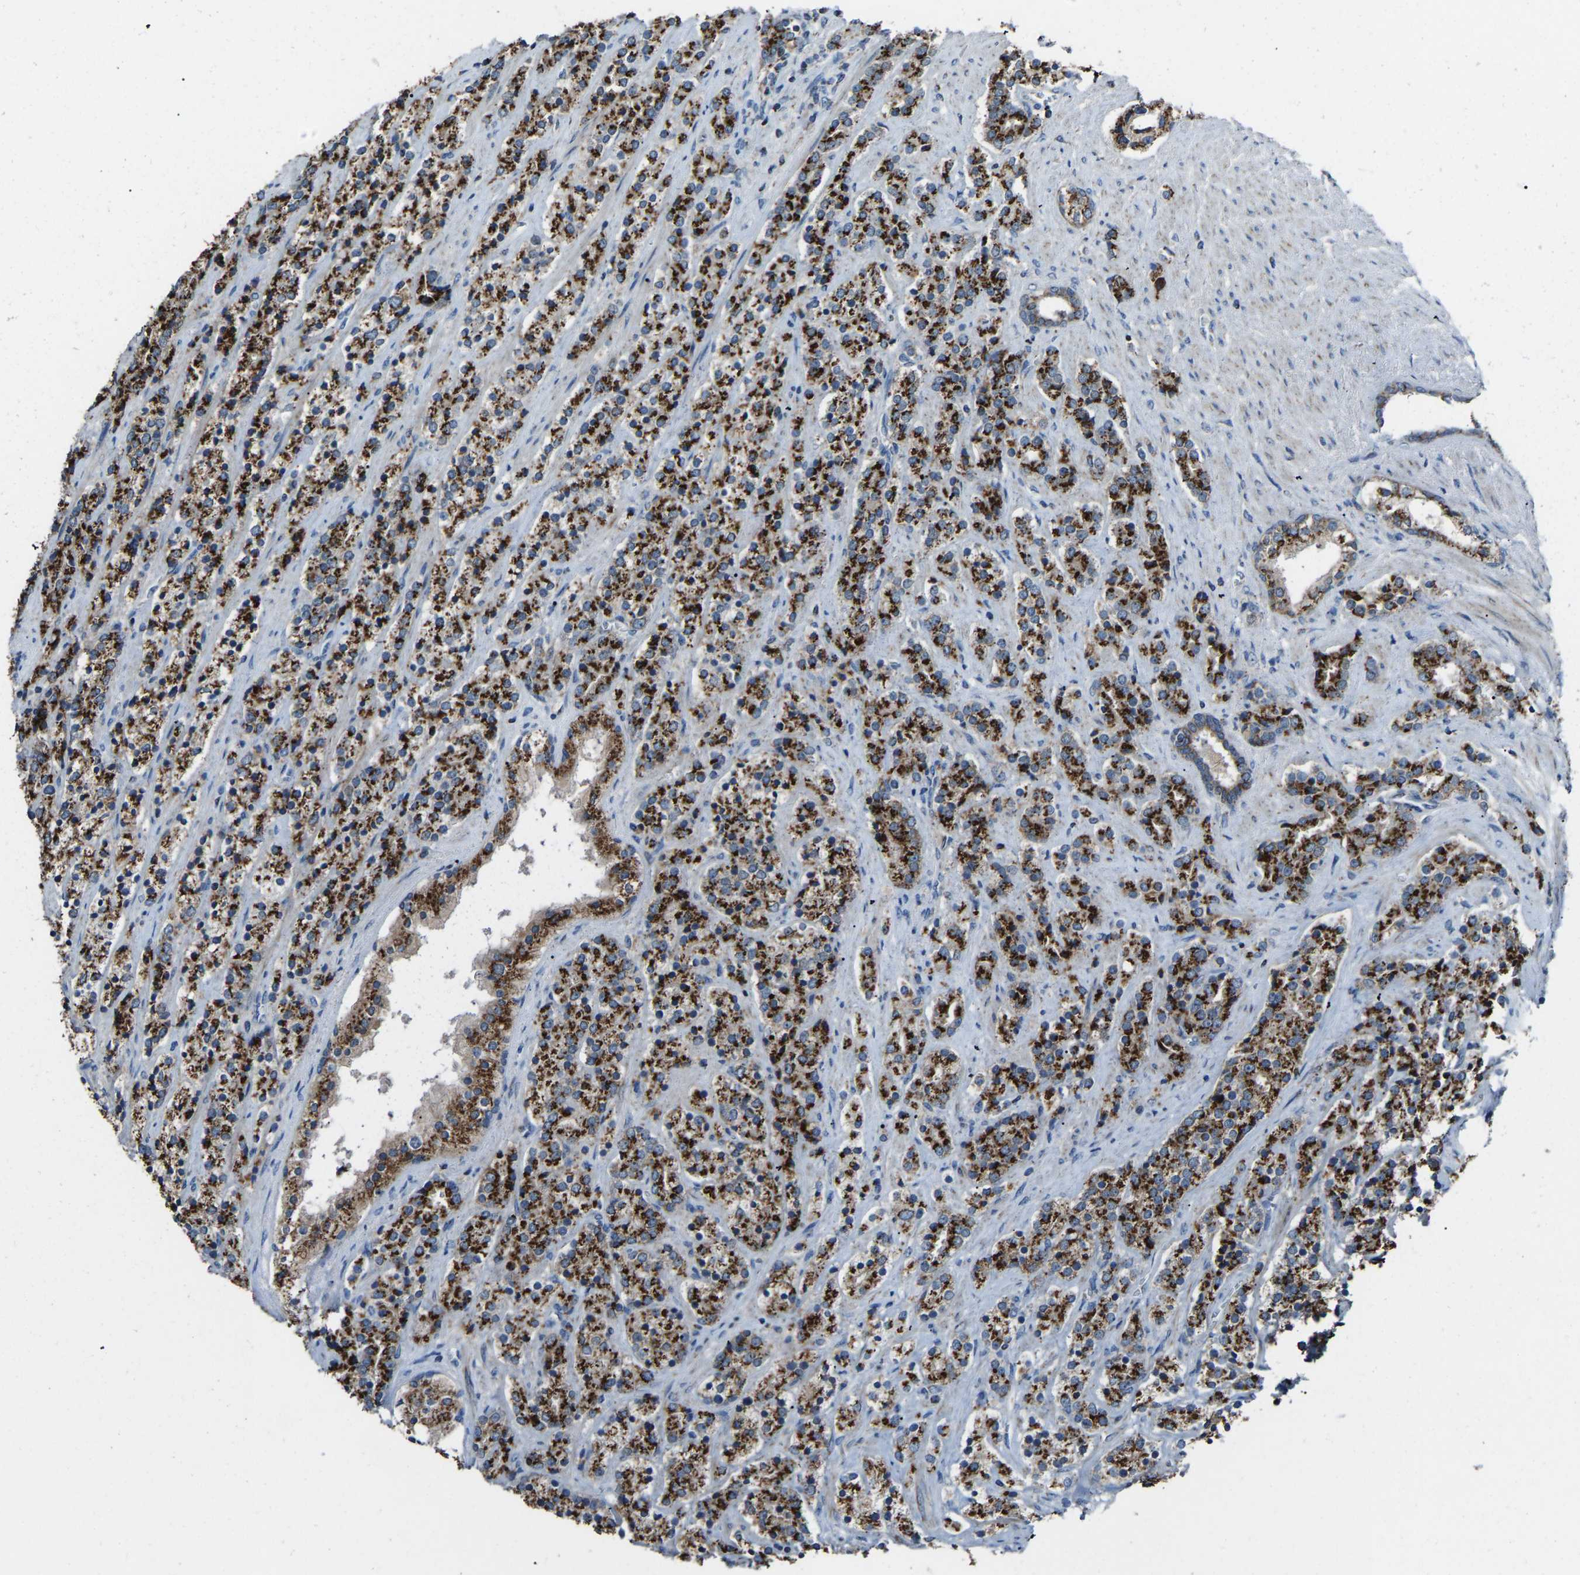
{"staining": {"intensity": "strong", "quantity": ">75%", "location": "cytoplasmic/membranous"}, "tissue": "prostate cancer", "cell_type": "Tumor cells", "image_type": "cancer", "snomed": [{"axis": "morphology", "description": "Adenocarcinoma, High grade"}, {"axis": "topography", "description": "Prostate"}], "caption": "Tumor cells demonstrate strong cytoplasmic/membranous staining in approximately >75% of cells in prostate cancer.", "gene": "CANT1", "patient": {"sex": "male", "age": 71}}